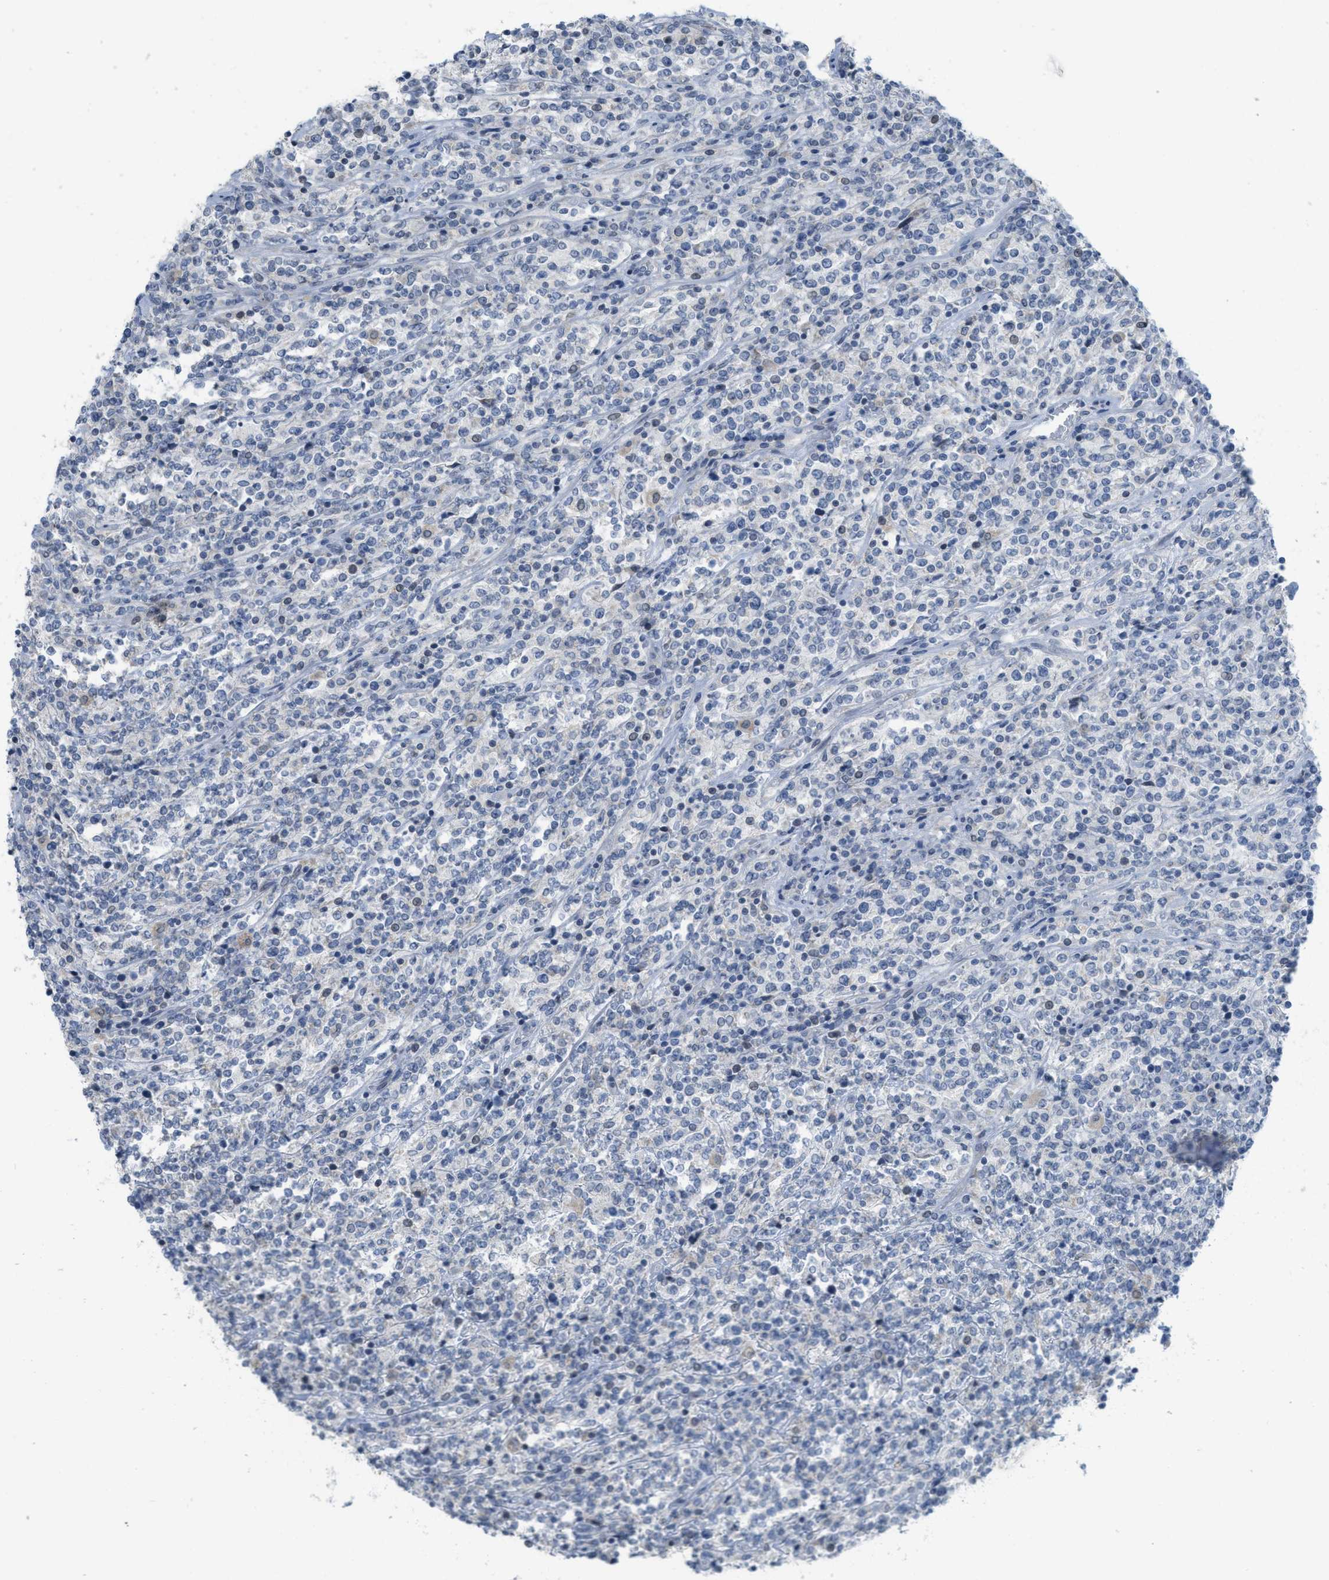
{"staining": {"intensity": "negative", "quantity": "none", "location": "none"}, "tissue": "lymphoma", "cell_type": "Tumor cells", "image_type": "cancer", "snomed": [{"axis": "morphology", "description": "Malignant lymphoma, non-Hodgkin's type, High grade"}, {"axis": "topography", "description": "Soft tissue"}], "caption": "Lymphoma was stained to show a protein in brown. There is no significant expression in tumor cells. (DAB IHC visualized using brightfield microscopy, high magnification).", "gene": "TXNDC2", "patient": {"sex": "male", "age": 18}}